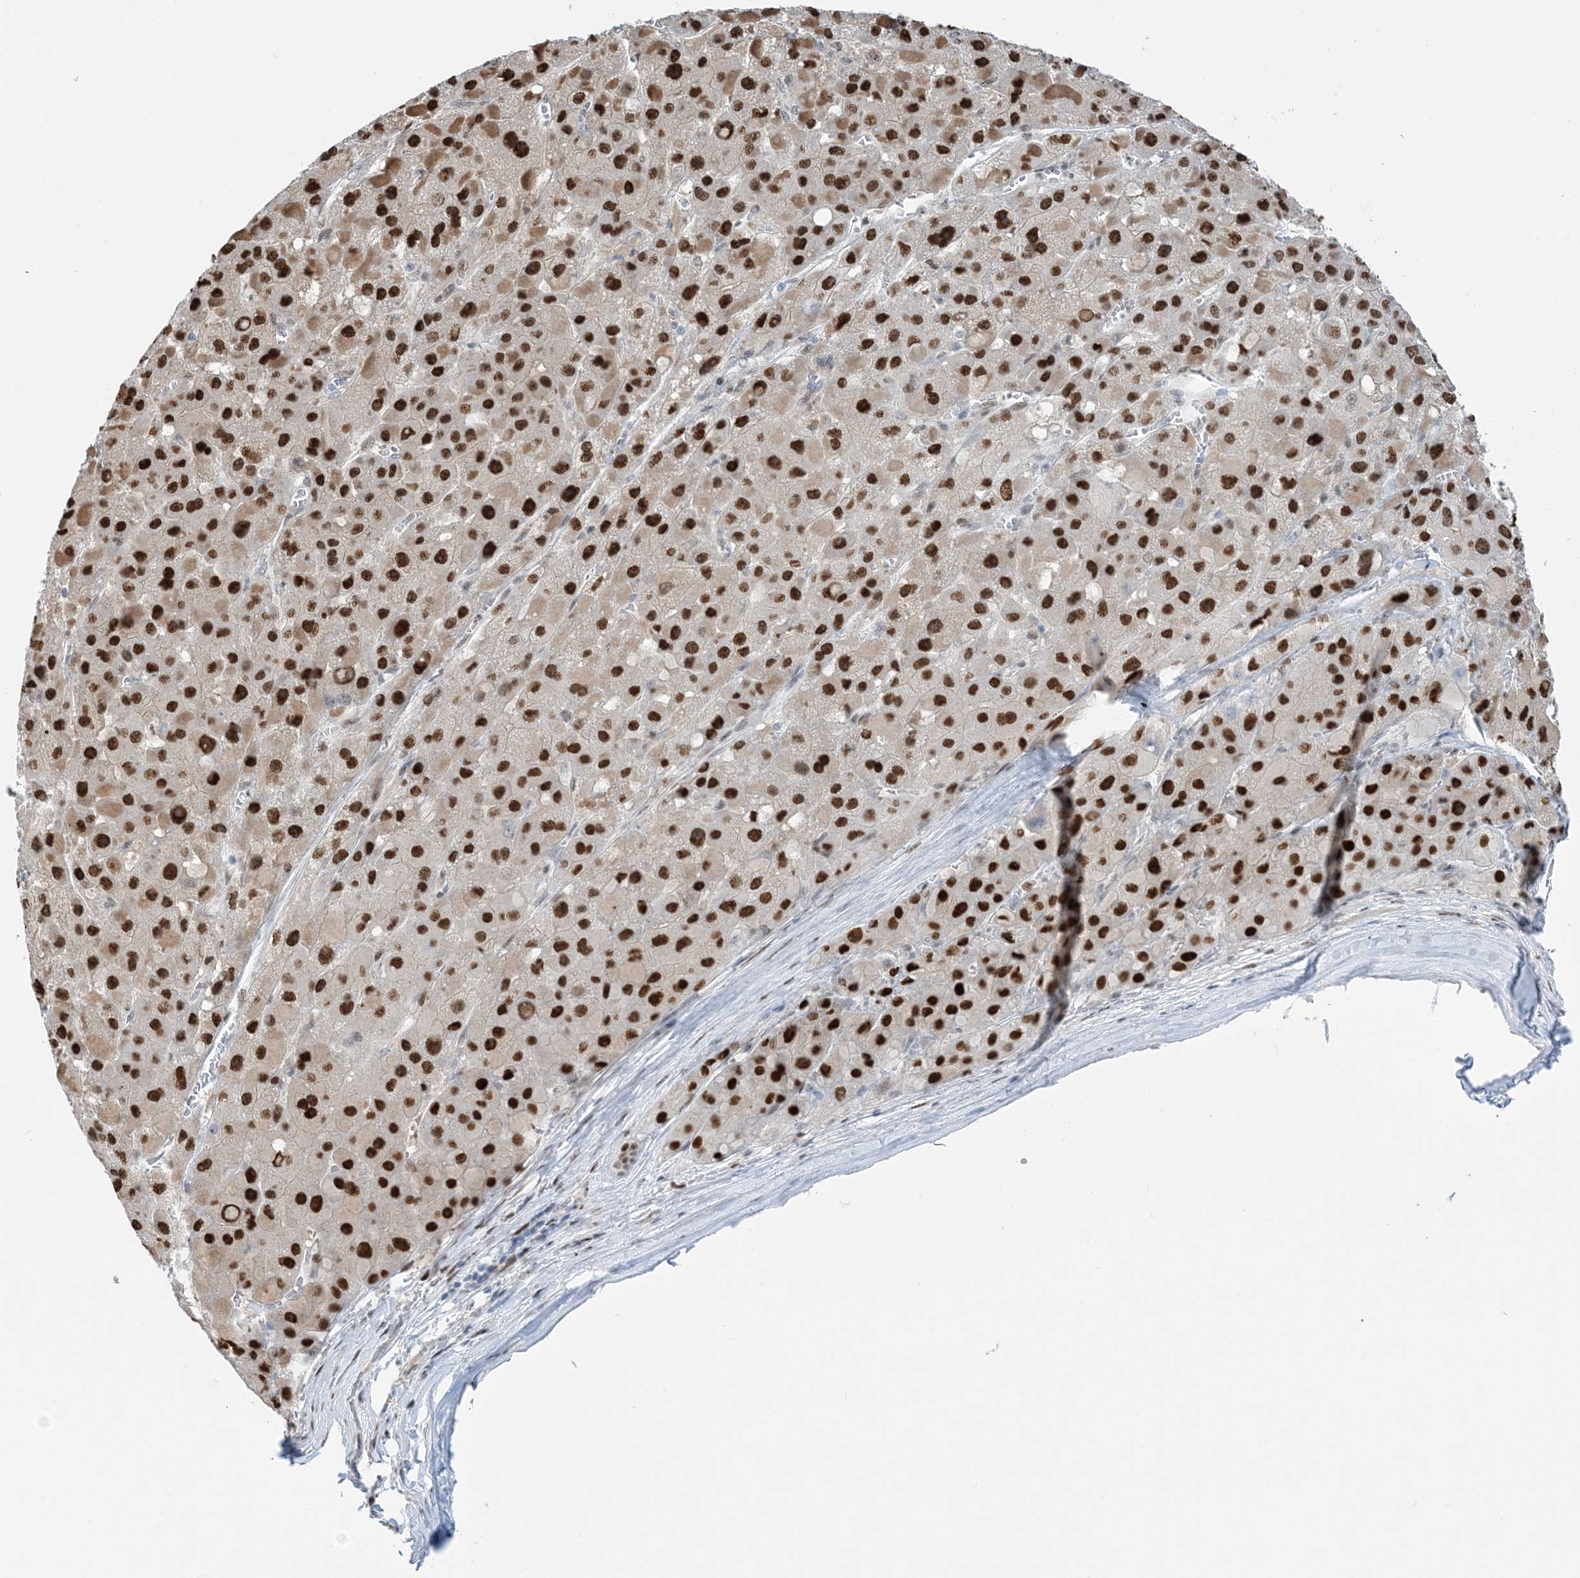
{"staining": {"intensity": "strong", "quantity": ">75%", "location": "nuclear"}, "tissue": "liver cancer", "cell_type": "Tumor cells", "image_type": "cancer", "snomed": [{"axis": "morphology", "description": "Carcinoma, Hepatocellular, NOS"}, {"axis": "topography", "description": "Liver"}], "caption": "Brown immunohistochemical staining in human liver cancer (hepatocellular carcinoma) shows strong nuclear positivity in approximately >75% of tumor cells.", "gene": "HEMK1", "patient": {"sex": "female", "age": 73}}